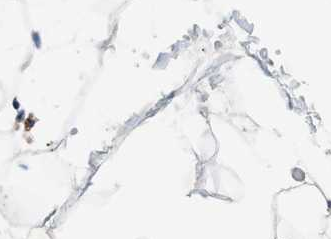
{"staining": {"intensity": "moderate", "quantity": "<25%", "location": "cytoplasmic/membranous"}, "tissue": "adipose tissue", "cell_type": "Adipocytes", "image_type": "normal", "snomed": [{"axis": "morphology", "description": "Normal tissue, NOS"}, {"axis": "topography", "description": "Breast"}, {"axis": "topography", "description": "Soft tissue"}], "caption": "This photomicrograph demonstrates immunohistochemistry staining of unremarkable human adipose tissue, with low moderate cytoplasmic/membranous positivity in approximately <25% of adipocytes.", "gene": "RPS6KB1", "patient": {"sex": "female", "age": 75}}